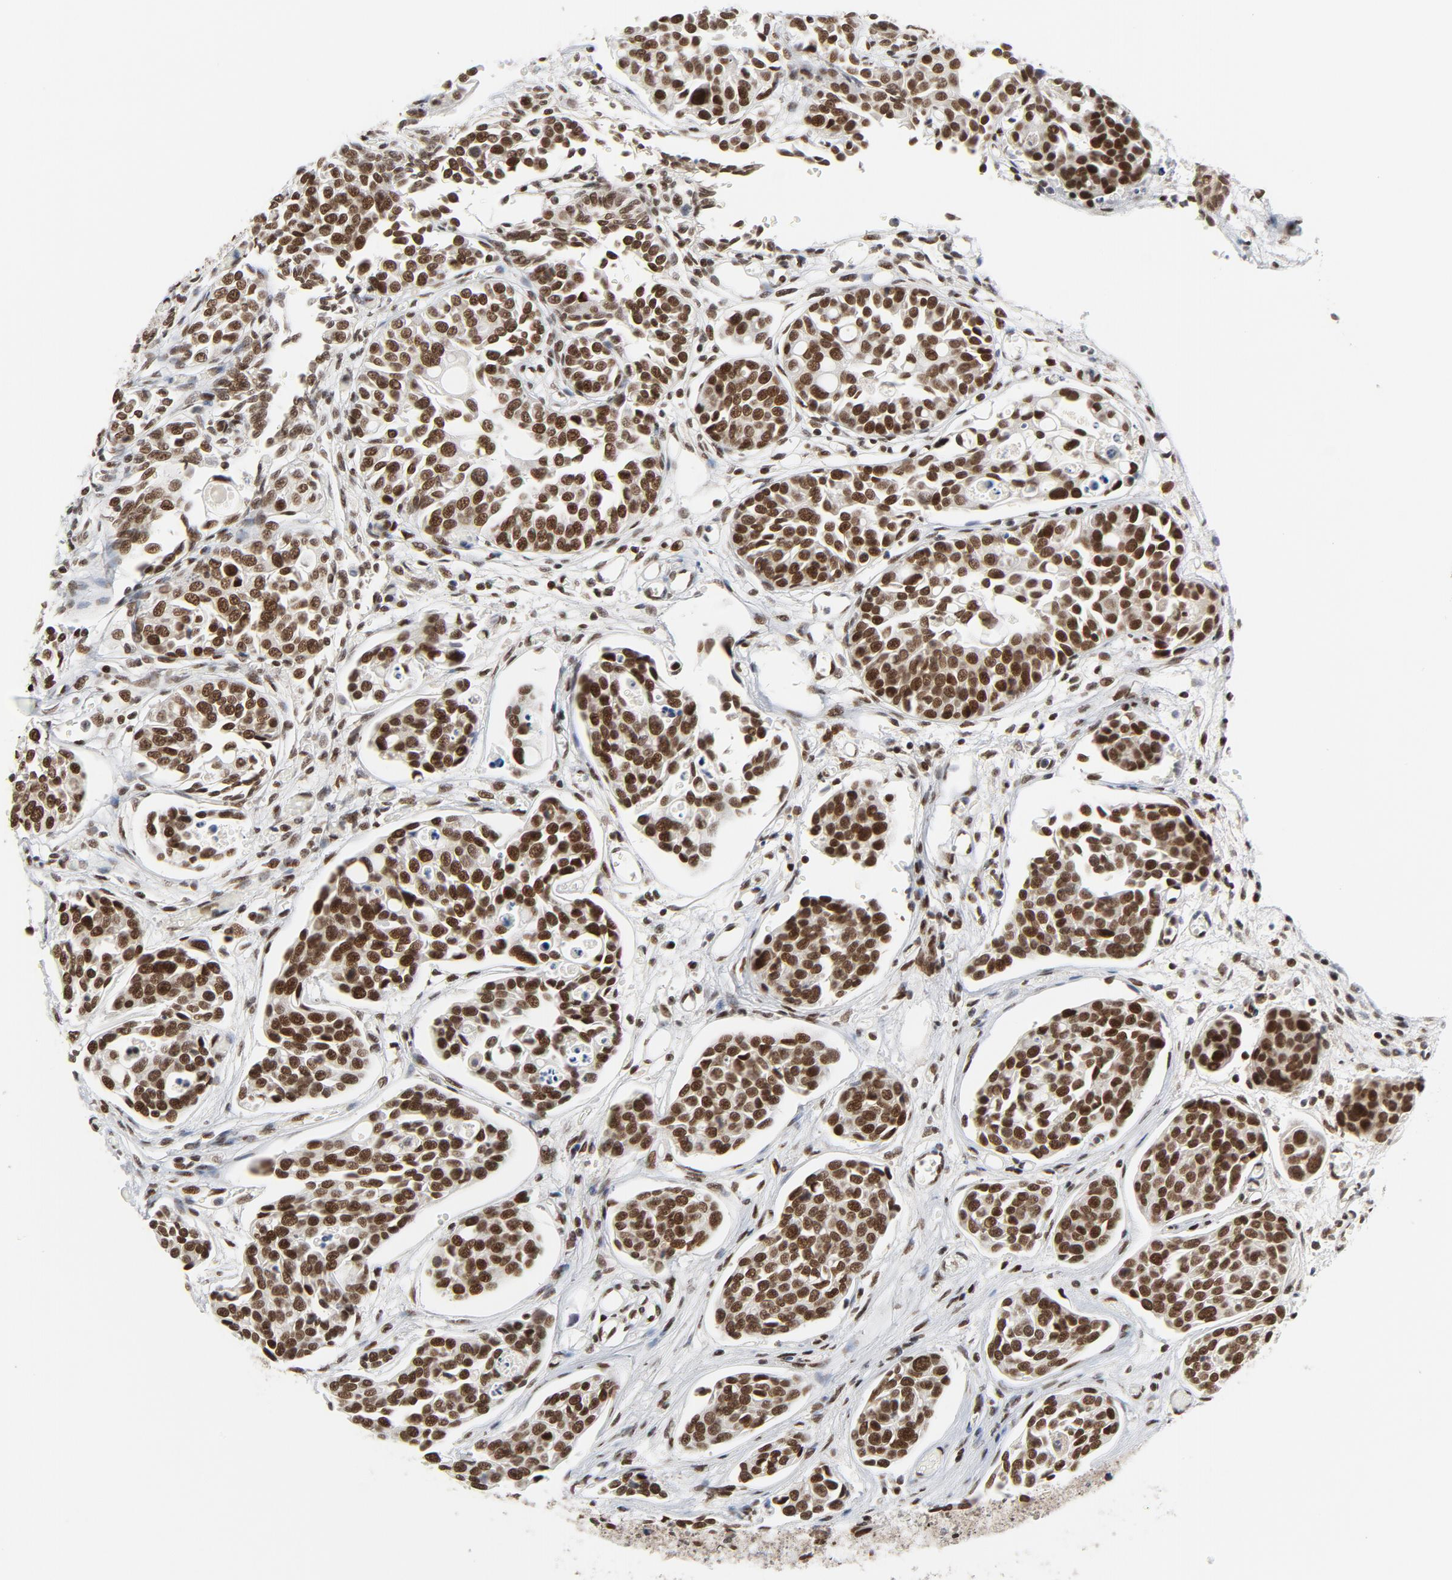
{"staining": {"intensity": "strong", "quantity": ">75%", "location": "nuclear"}, "tissue": "urothelial cancer", "cell_type": "Tumor cells", "image_type": "cancer", "snomed": [{"axis": "morphology", "description": "Urothelial carcinoma, High grade"}, {"axis": "topography", "description": "Urinary bladder"}], "caption": "Brown immunohistochemical staining in human urothelial carcinoma (high-grade) reveals strong nuclear expression in approximately >75% of tumor cells.", "gene": "ERCC1", "patient": {"sex": "male", "age": 78}}